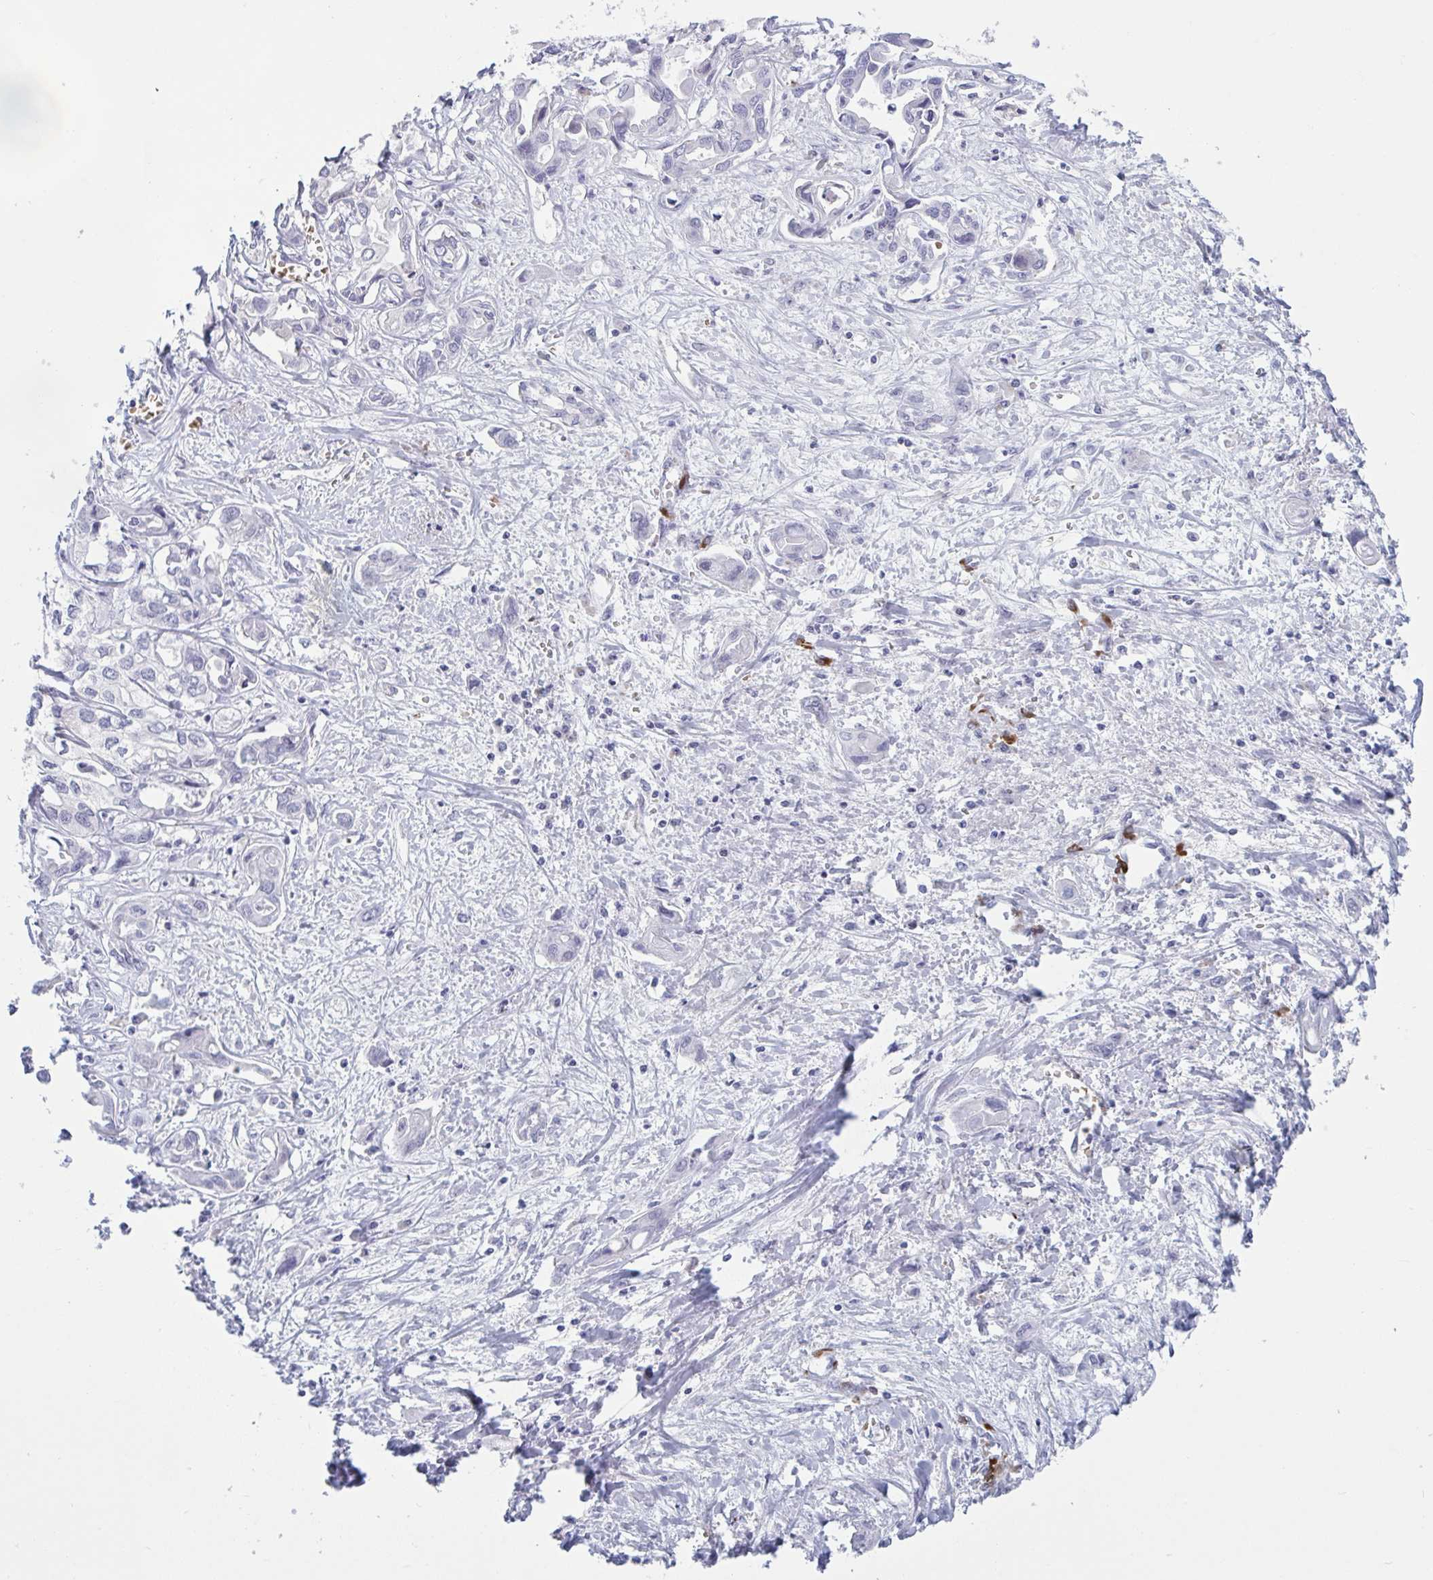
{"staining": {"intensity": "negative", "quantity": "none", "location": "none"}, "tissue": "liver cancer", "cell_type": "Tumor cells", "image_type": "cancer", "snomed": [{"axis": "morphology", "description": "Cholangiocarcinoma"}, {"axis": "topography", "description": "Liver"}], "caption": "The histopathology image exhibits no significant expression in tumor cells of cholangiocarcinoma (liver).", "gene": "HSD11B2", "patient": {"sex": "female", "age": 64}}